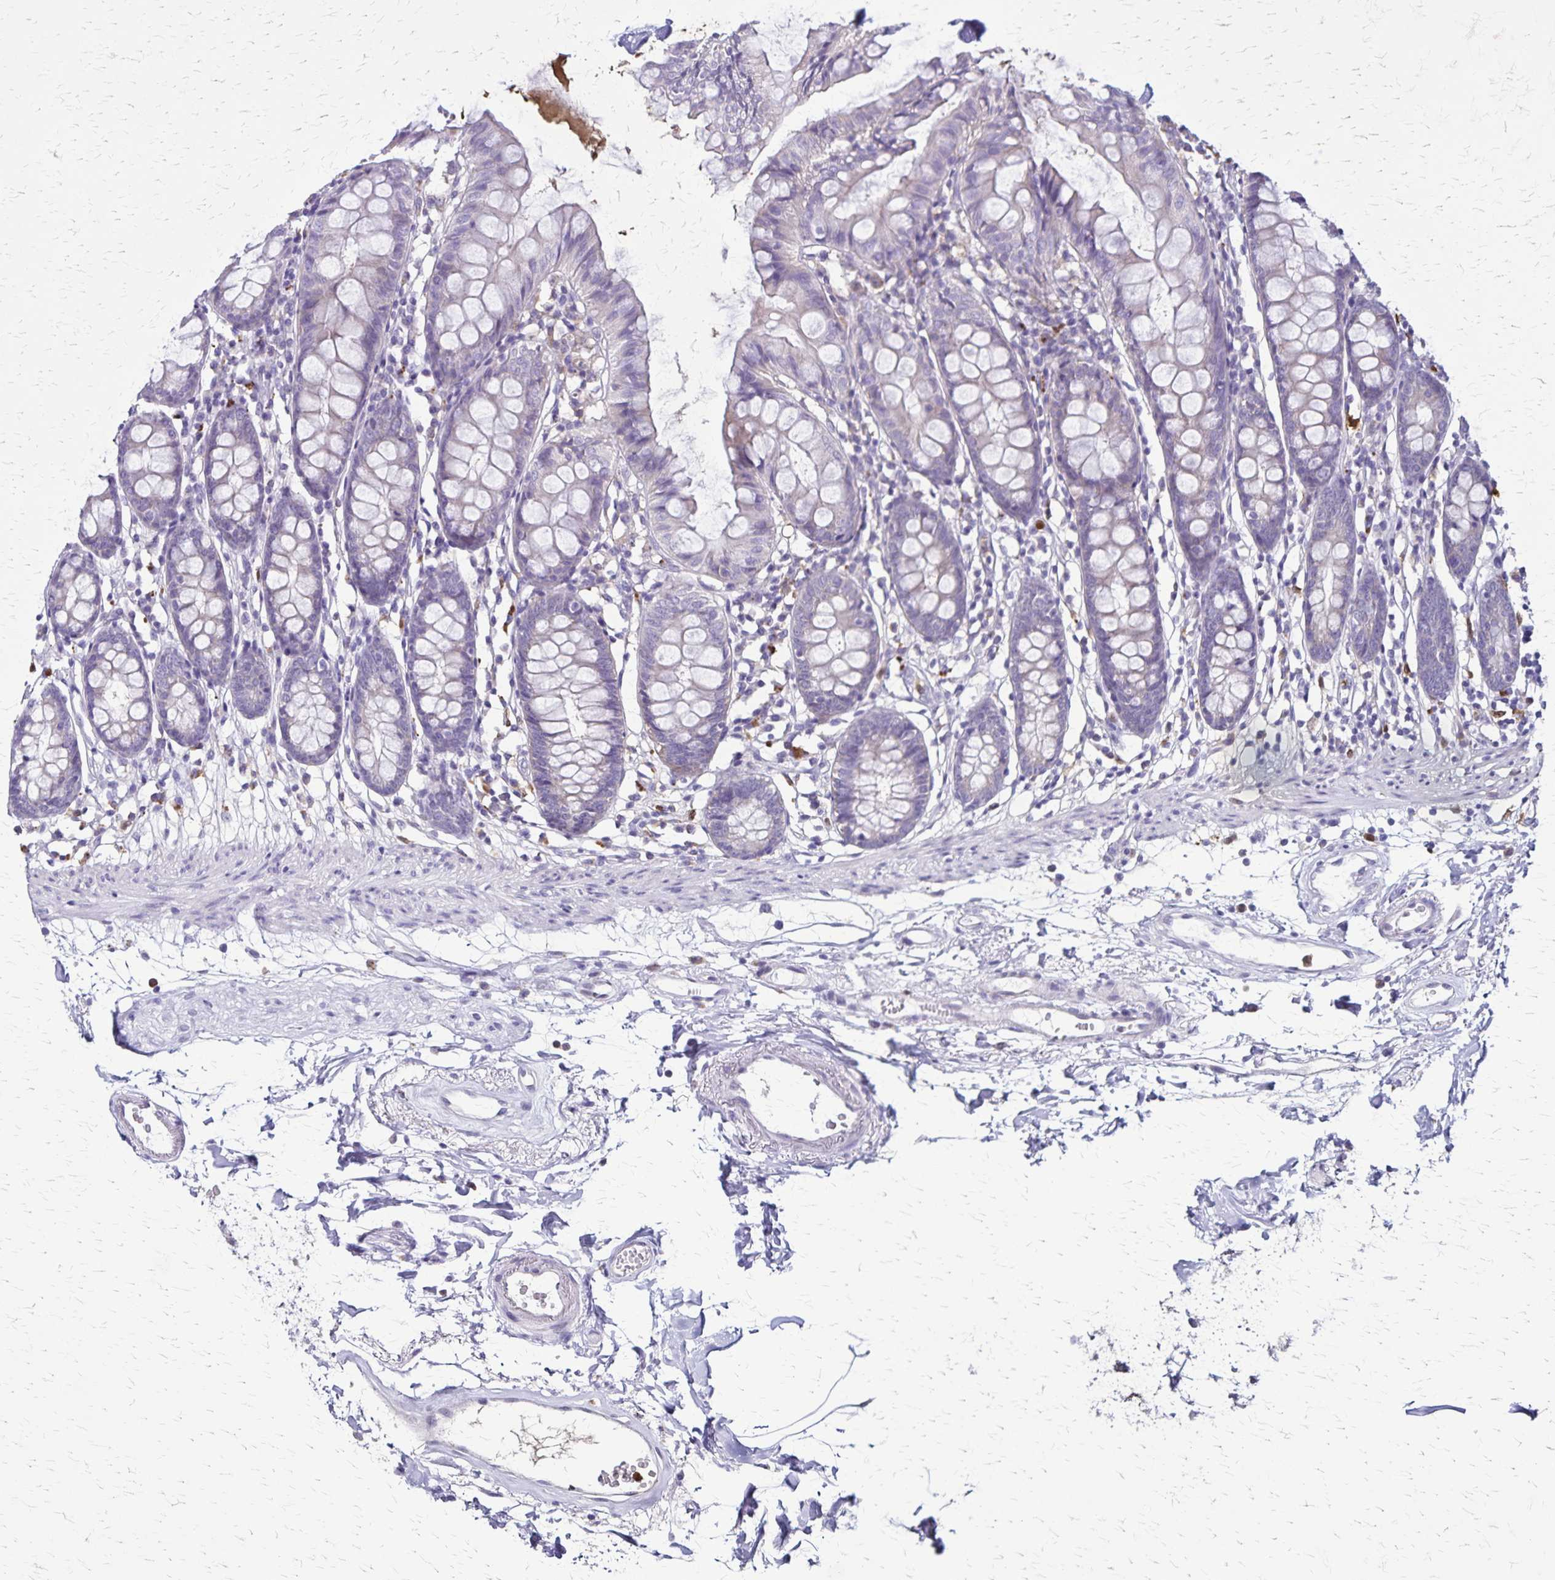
{"staining": {"intensity": "negative", "quantity": "none", "location": "none"}, "tissue": "colon", "cell_type": "Endothelial cells", "image_type": "normal", "snomed": [{"axis": "morphology", "description": "Normal tissue, NOS"}, {"axis": "topography", "description": "Colon"}], "caption": "Human colon stained for a protein using IHC demonstrates no positivity in endothelial cells.", "gene": "ULBP3", "patient": {"sex": "female", "age": 84}}